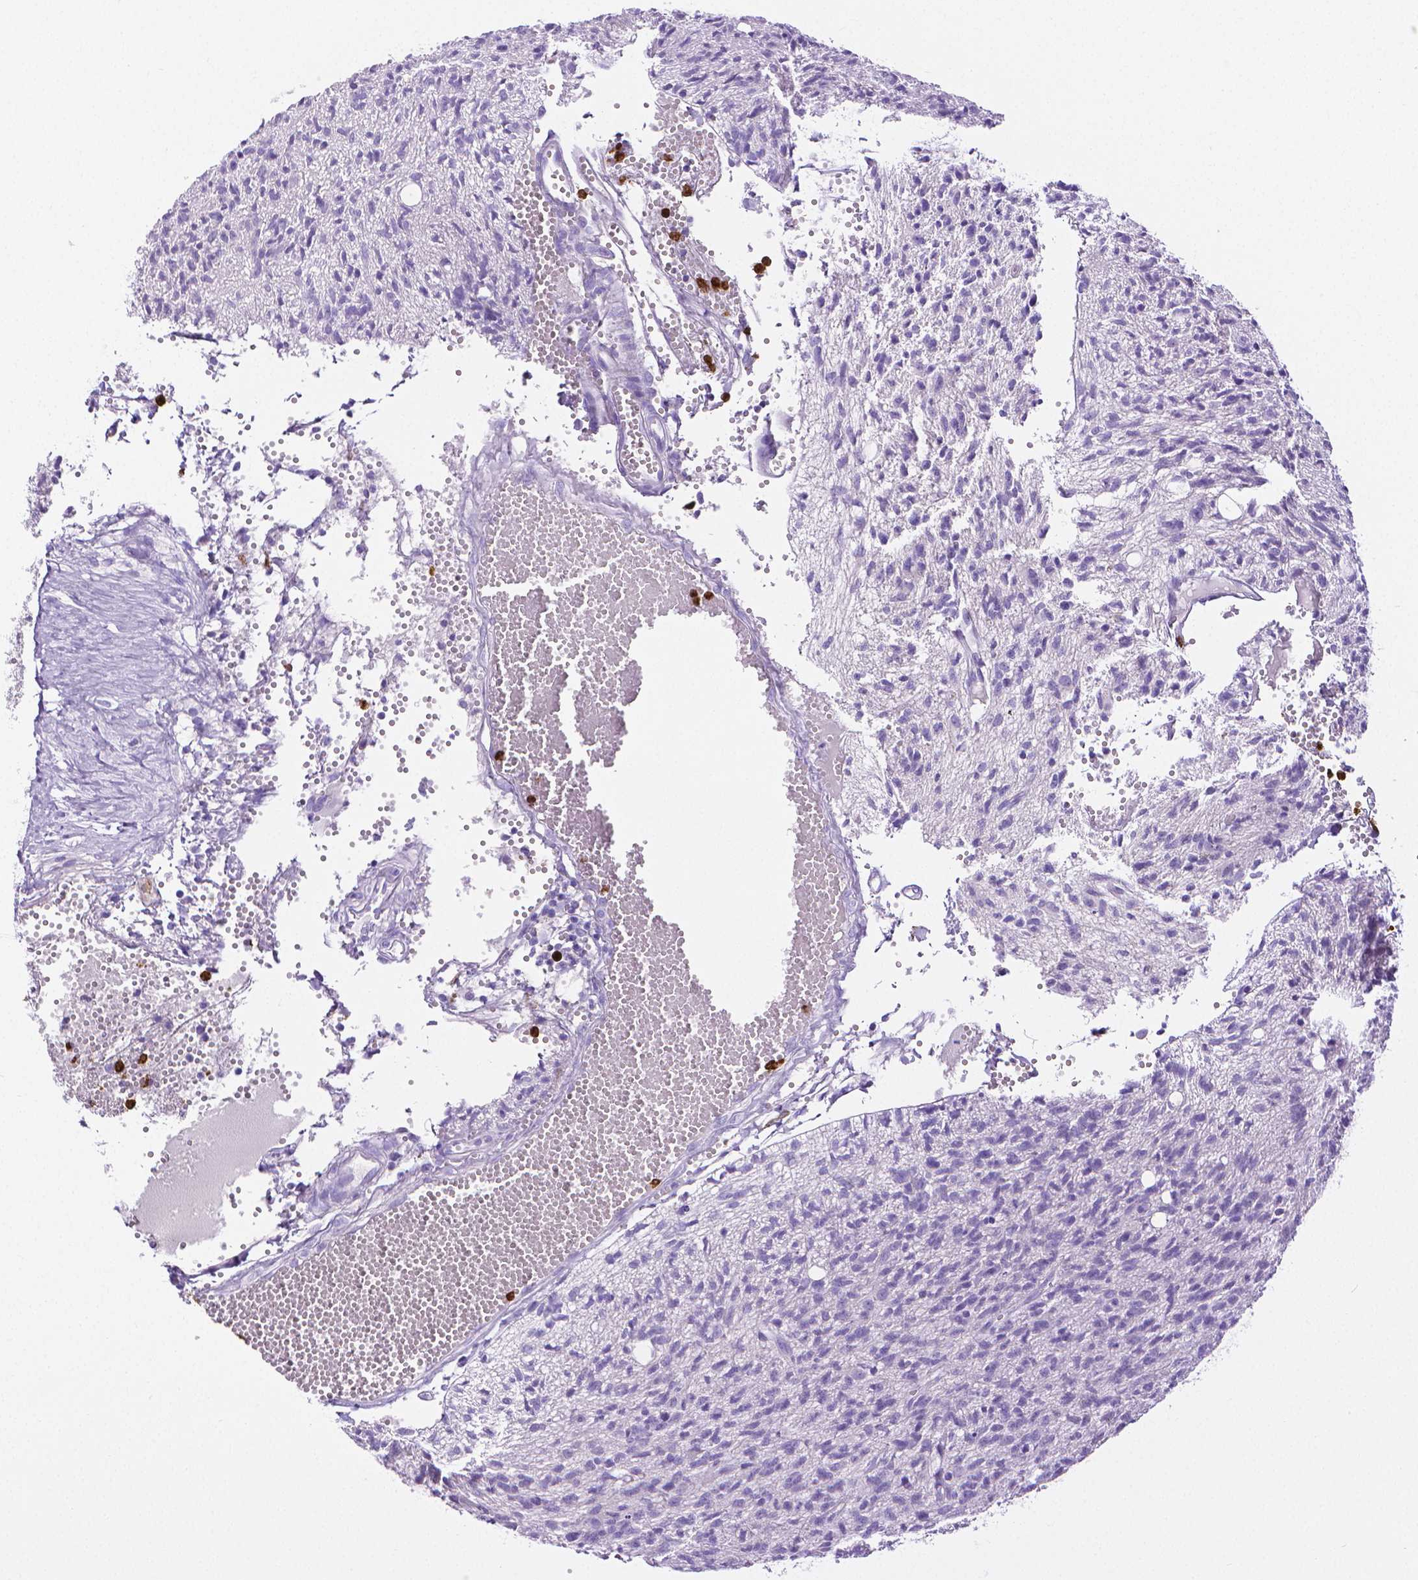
{"staining": {"intensity": "negative", "quantity": "none", "location": "none"}, "tissue": "glioma", "cell_type": "Tumor cells", "image_type": "cancer", "snomed": [{"axis": "morphology", "description": "Glioma, malignant, Low grade"}, {"axis": "topography", "description": "Brain"}], "caption": "Tumor cells are negative for brown protein staining in malignant glioma (low-grade). (DAB immunohistochemistry (IHC), high magnification).", "gene": "MMP9", "patient": {"sex": "male", "age": 64}}